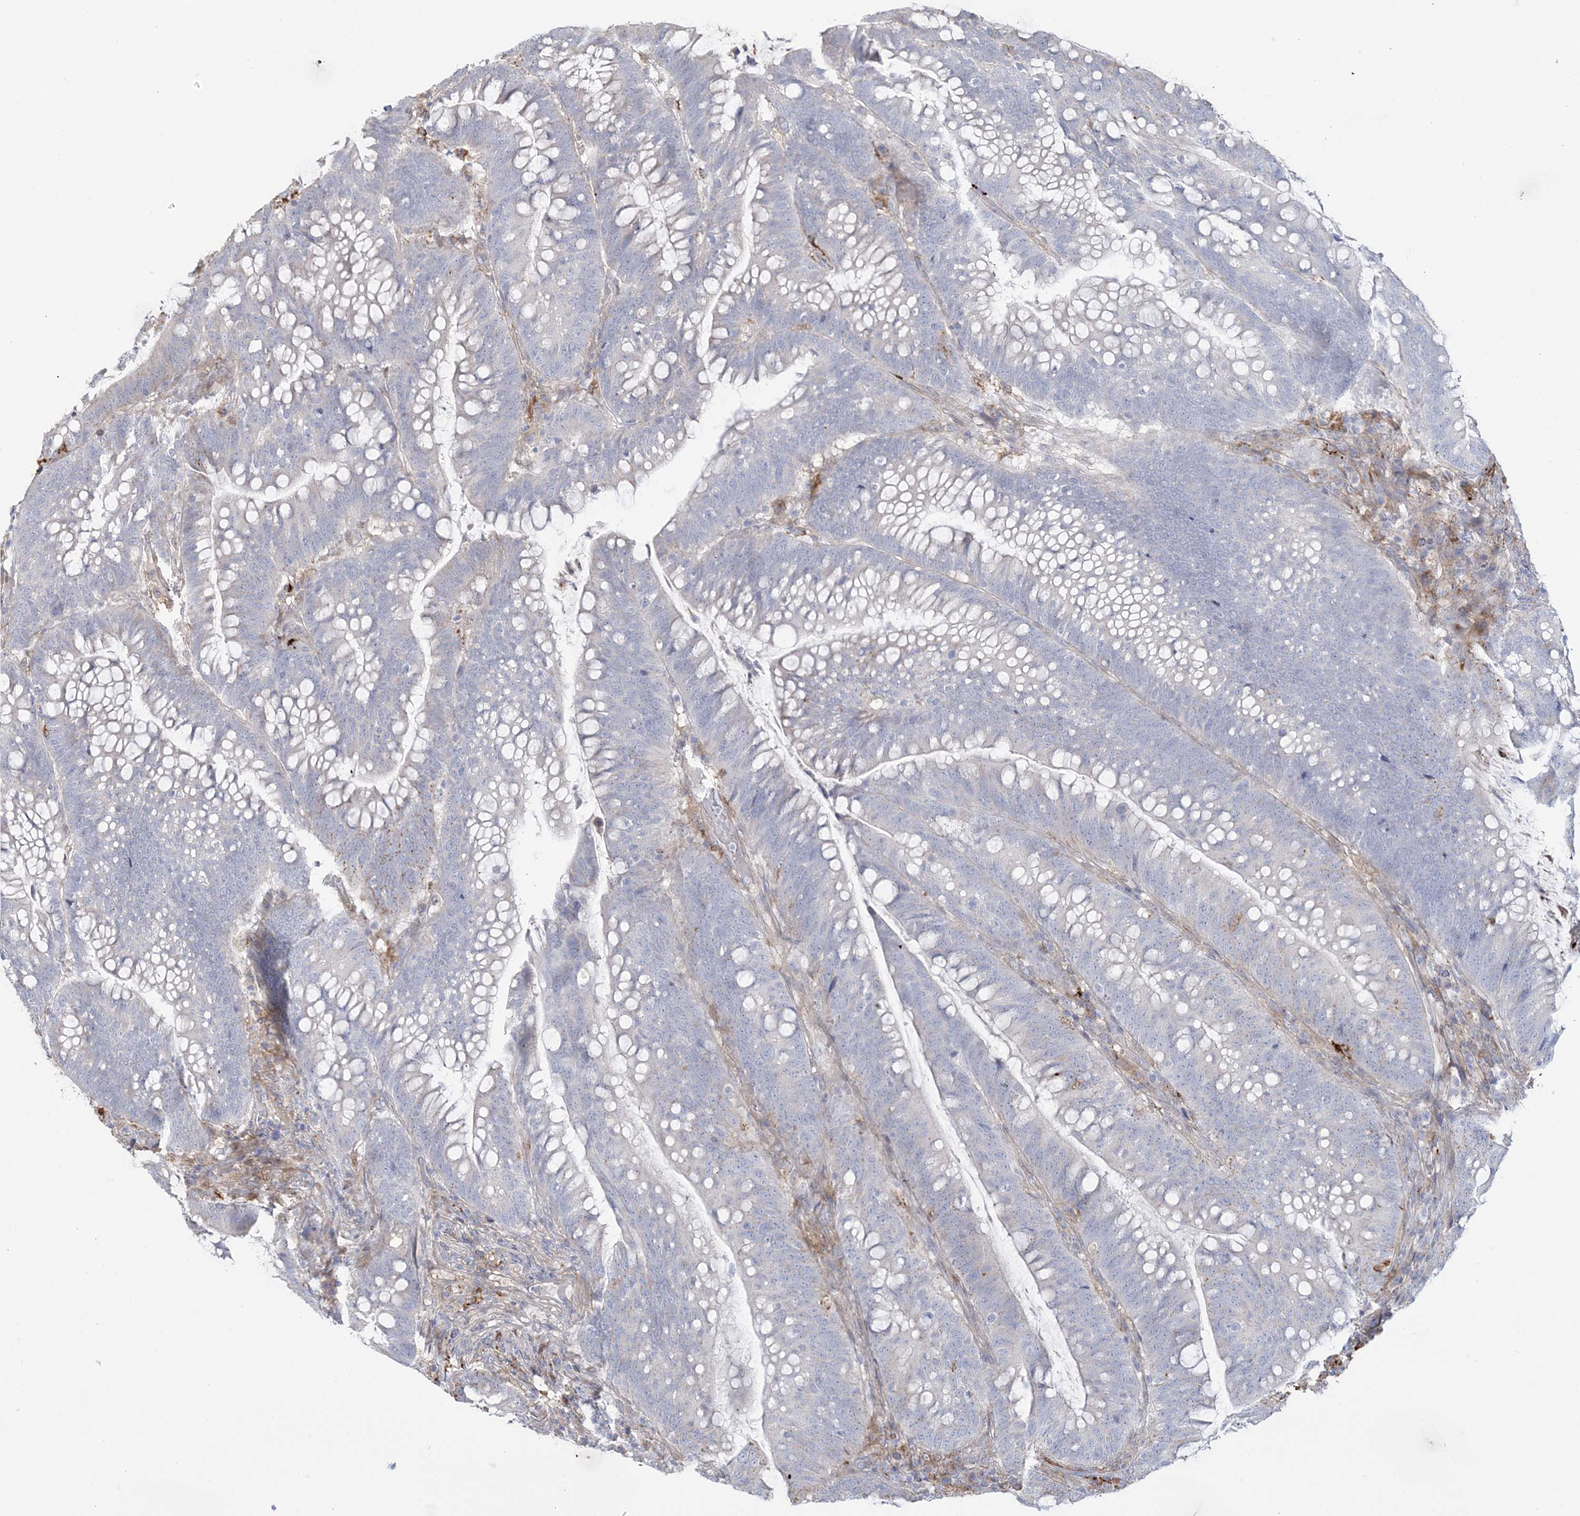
{"staining": {"intensity": "negative", "quantity": "none", "location": "none"}, "tissue": "colorectal cancer", "cell_type": "Tumor cells", "image_type": "cancer", "snomed": [{"axis": "morphology", "description": "Adenocarcinoma, NOS"}, {"axis": "topography", "description": "Colon"}], "caption": "Immunohistochemical staining of human adenocarcinoma (colorectal) reveals no significant positivity in tumor cells.", "gene": "HAAO", "patient": {"sex": "female", "age": 66}}